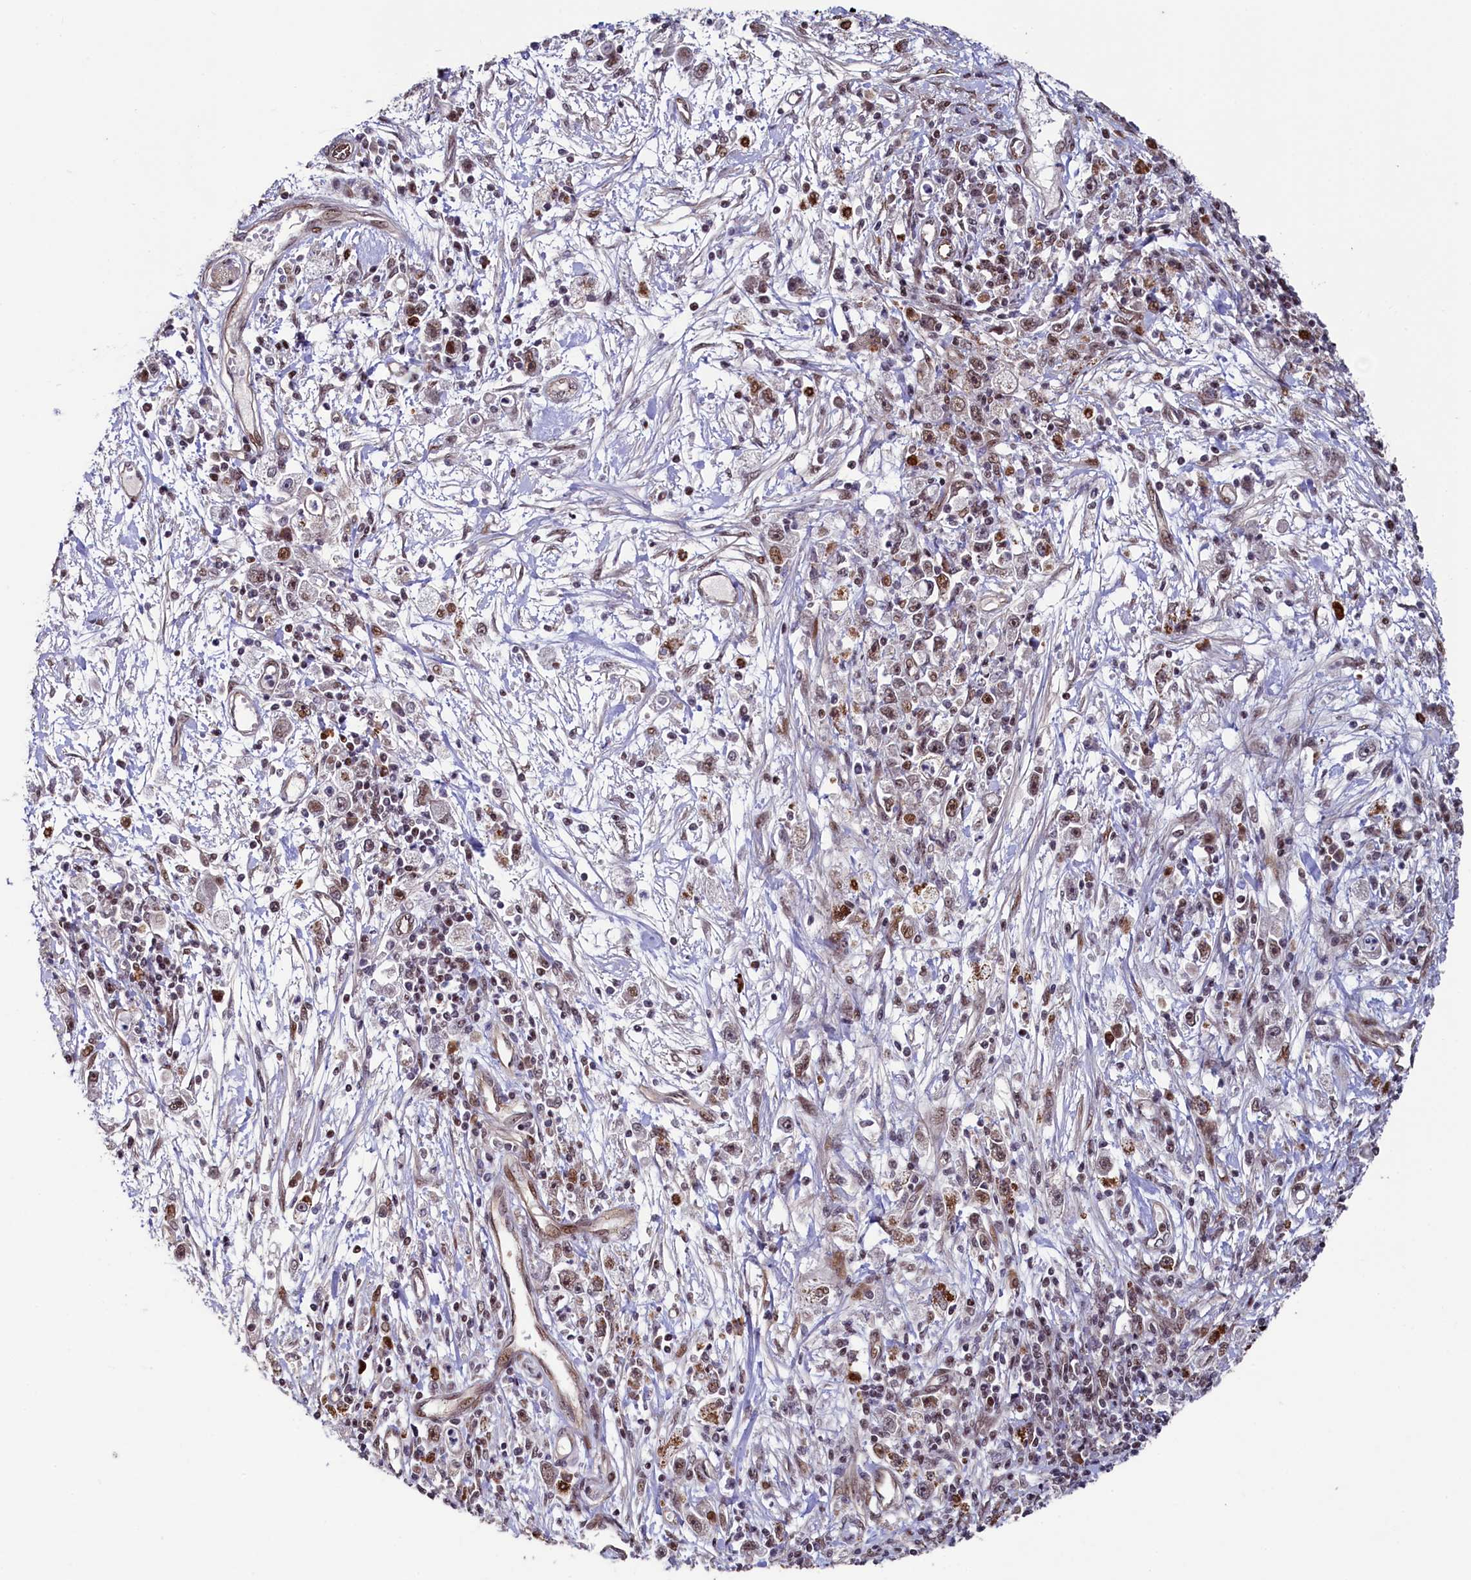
{"staining": {"intensity": "moderate", "quantity": ">75%", "location": "nuclear"}, "tissue": "stomach cancer", "cell_type": "Tumor cells", "image_type": "cancer", "snomed": [{"axis": "morphology", "description": "Adenocarcinoma, NOS"}, {"axis": "topography", "description": "Stomach"}], "caption": "Protein analysis of stomach adenocarcinoma tissue displays moderate nuclear expression in about >75% of tumor cells. The staining is performed using DAB brown chromogen to label protein expression. The nuclei are counter-stained blue using hematoxylin.", "gene": "LEO1", "patient": {"sex": "female", "age": 59}}